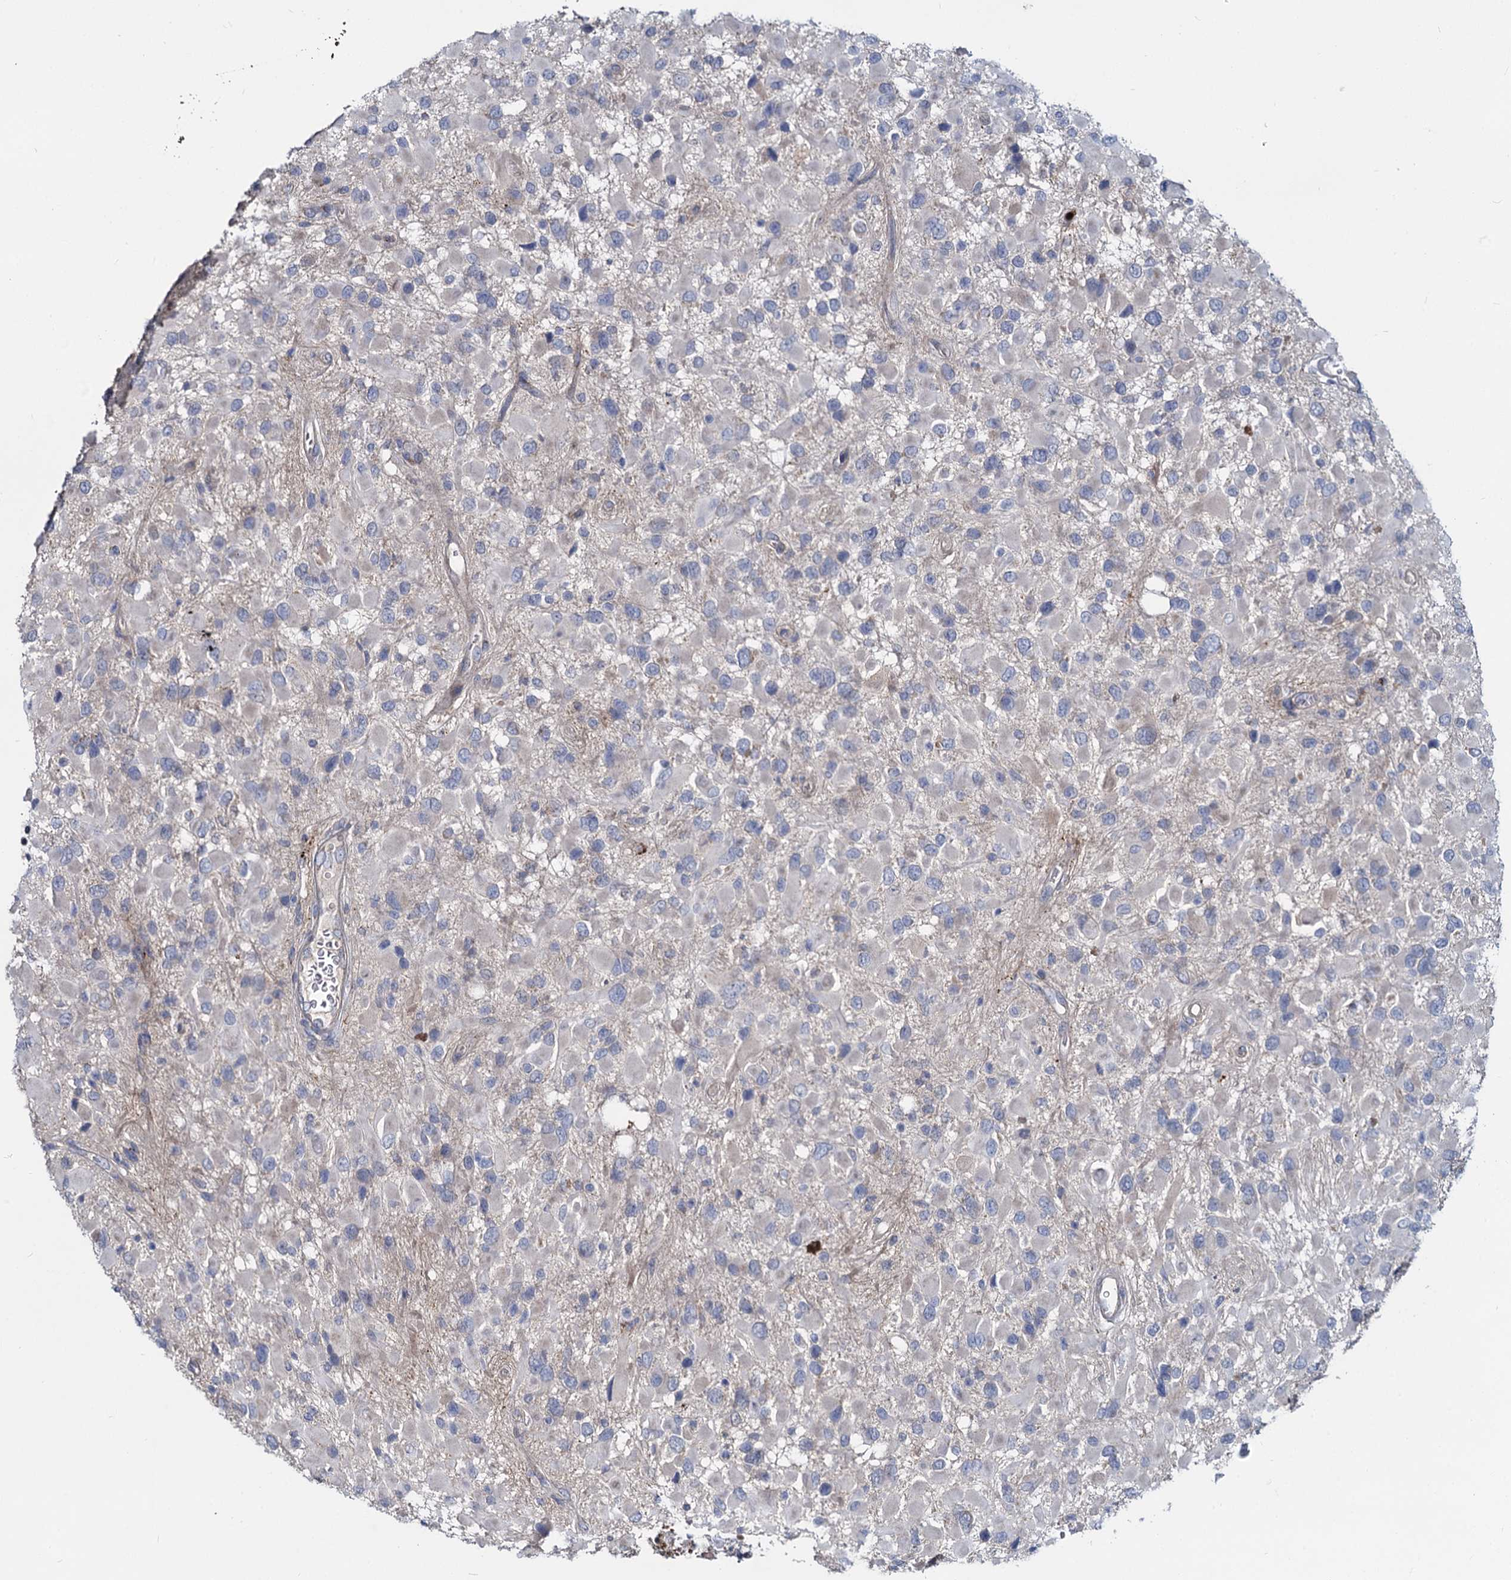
{"staining": {"intensity": "negative", "quantity": "none", "location": "none"}, "tissue": "glioma", "cell_type": "Tumor cells", "image_type": "cancer", "snomed": [{"axis": "morphology", "description": "Glioma, malignant, High grade"}, {"axis": "topography", "description": "Brain"}], "caption": "This is an immunohistochemistry (IHC) image of human glioma. There is no staining in tumor cells.", "gene": "DCUN1D2", "patient": {"sex": "male", "age": 53}}